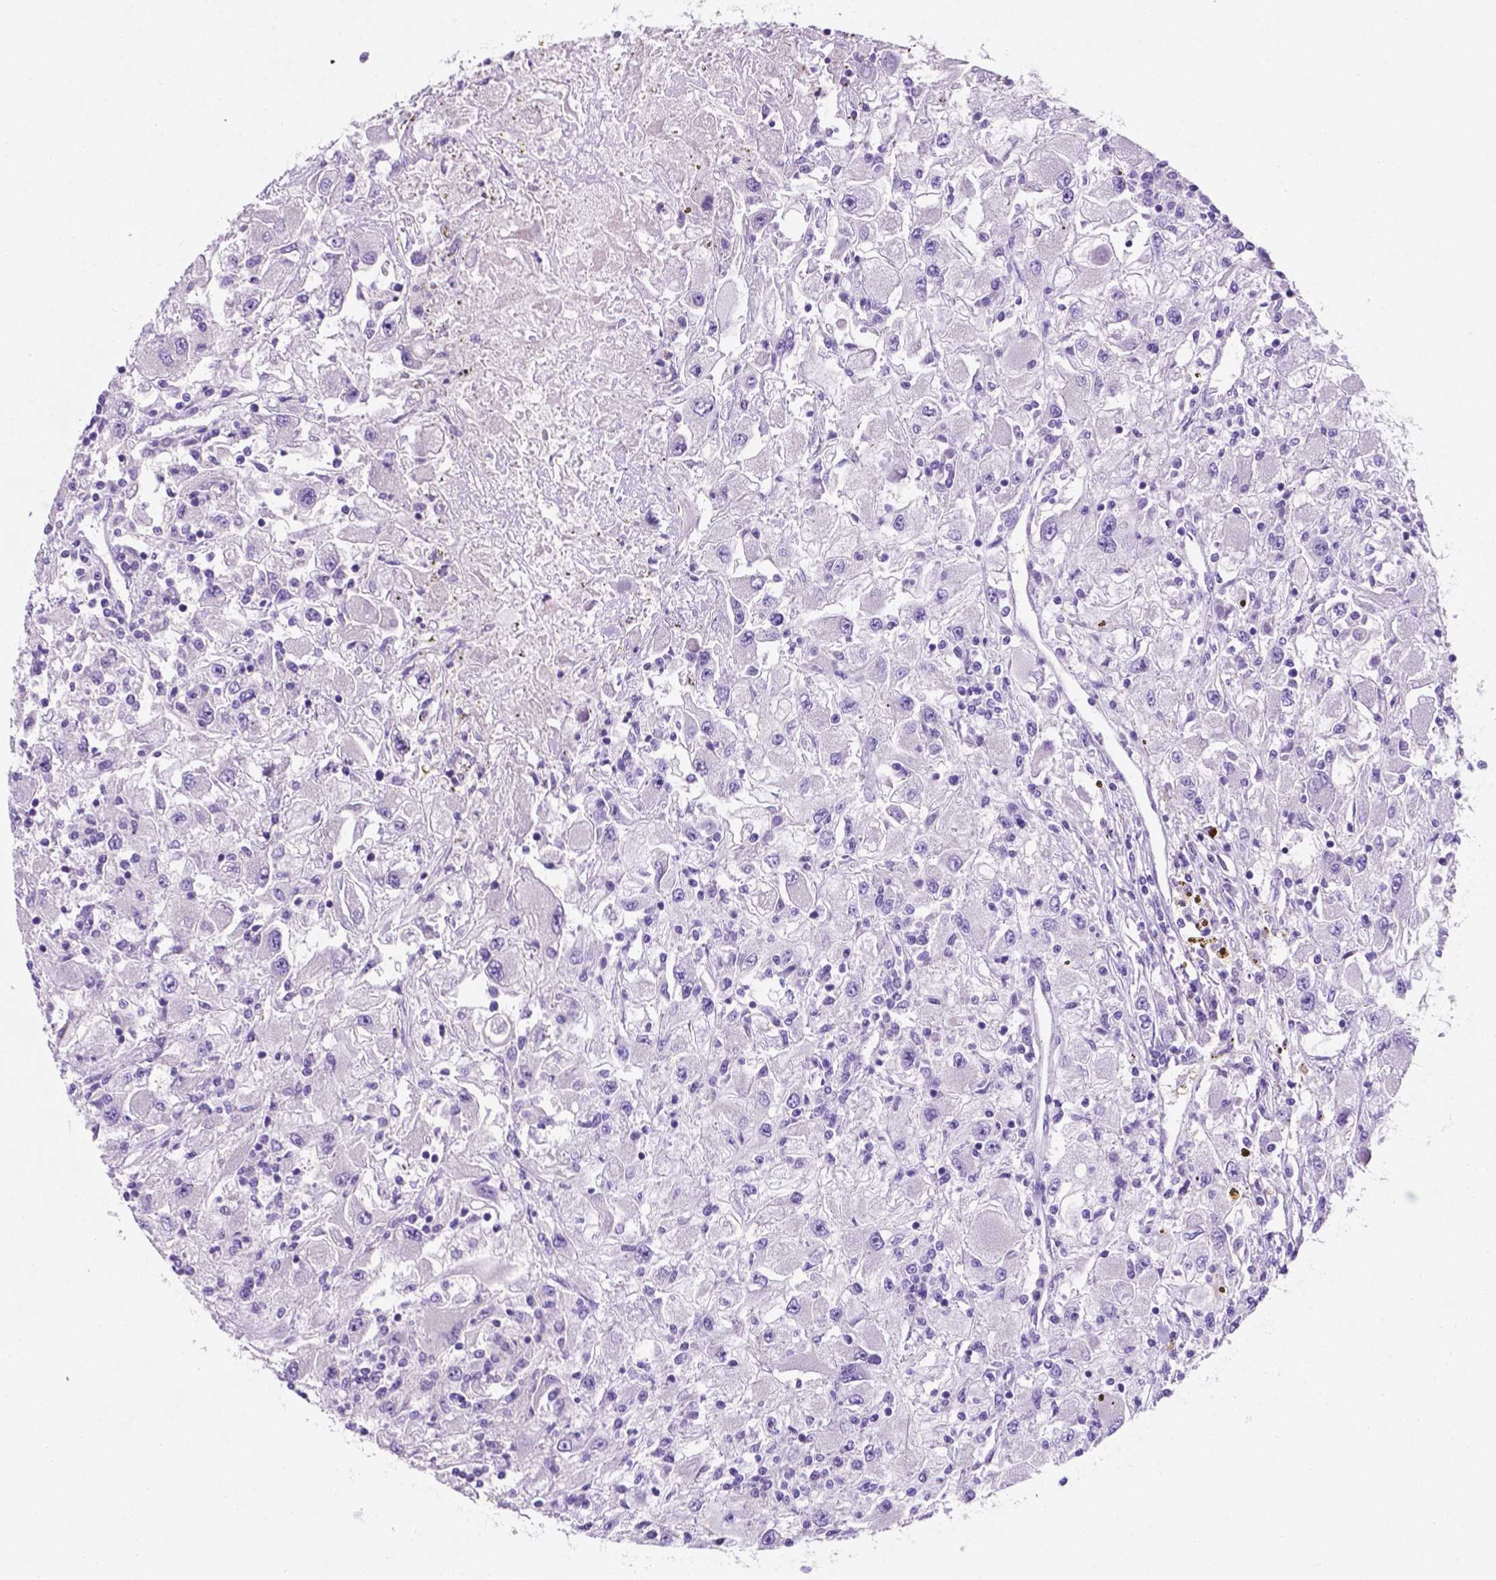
{"staining": {"intensity": "negative", "quantity": "none", "location": "none"}, "tissue": "renal cancer", "cell_type": "Tumor cells", "image_type": "cancer", "snomed": [{"axis": "morphology", "description": "Adenocarcinoma, NOS"}, {"axis": "topography", "description": "Kidney"}], "caption": "This is an immunohistochemistry image of human renal adenocarcinoma. There is no positivity in tumor cells.", "gene": "EBLN2", "patient": {"sex": "female", "age": 67}}